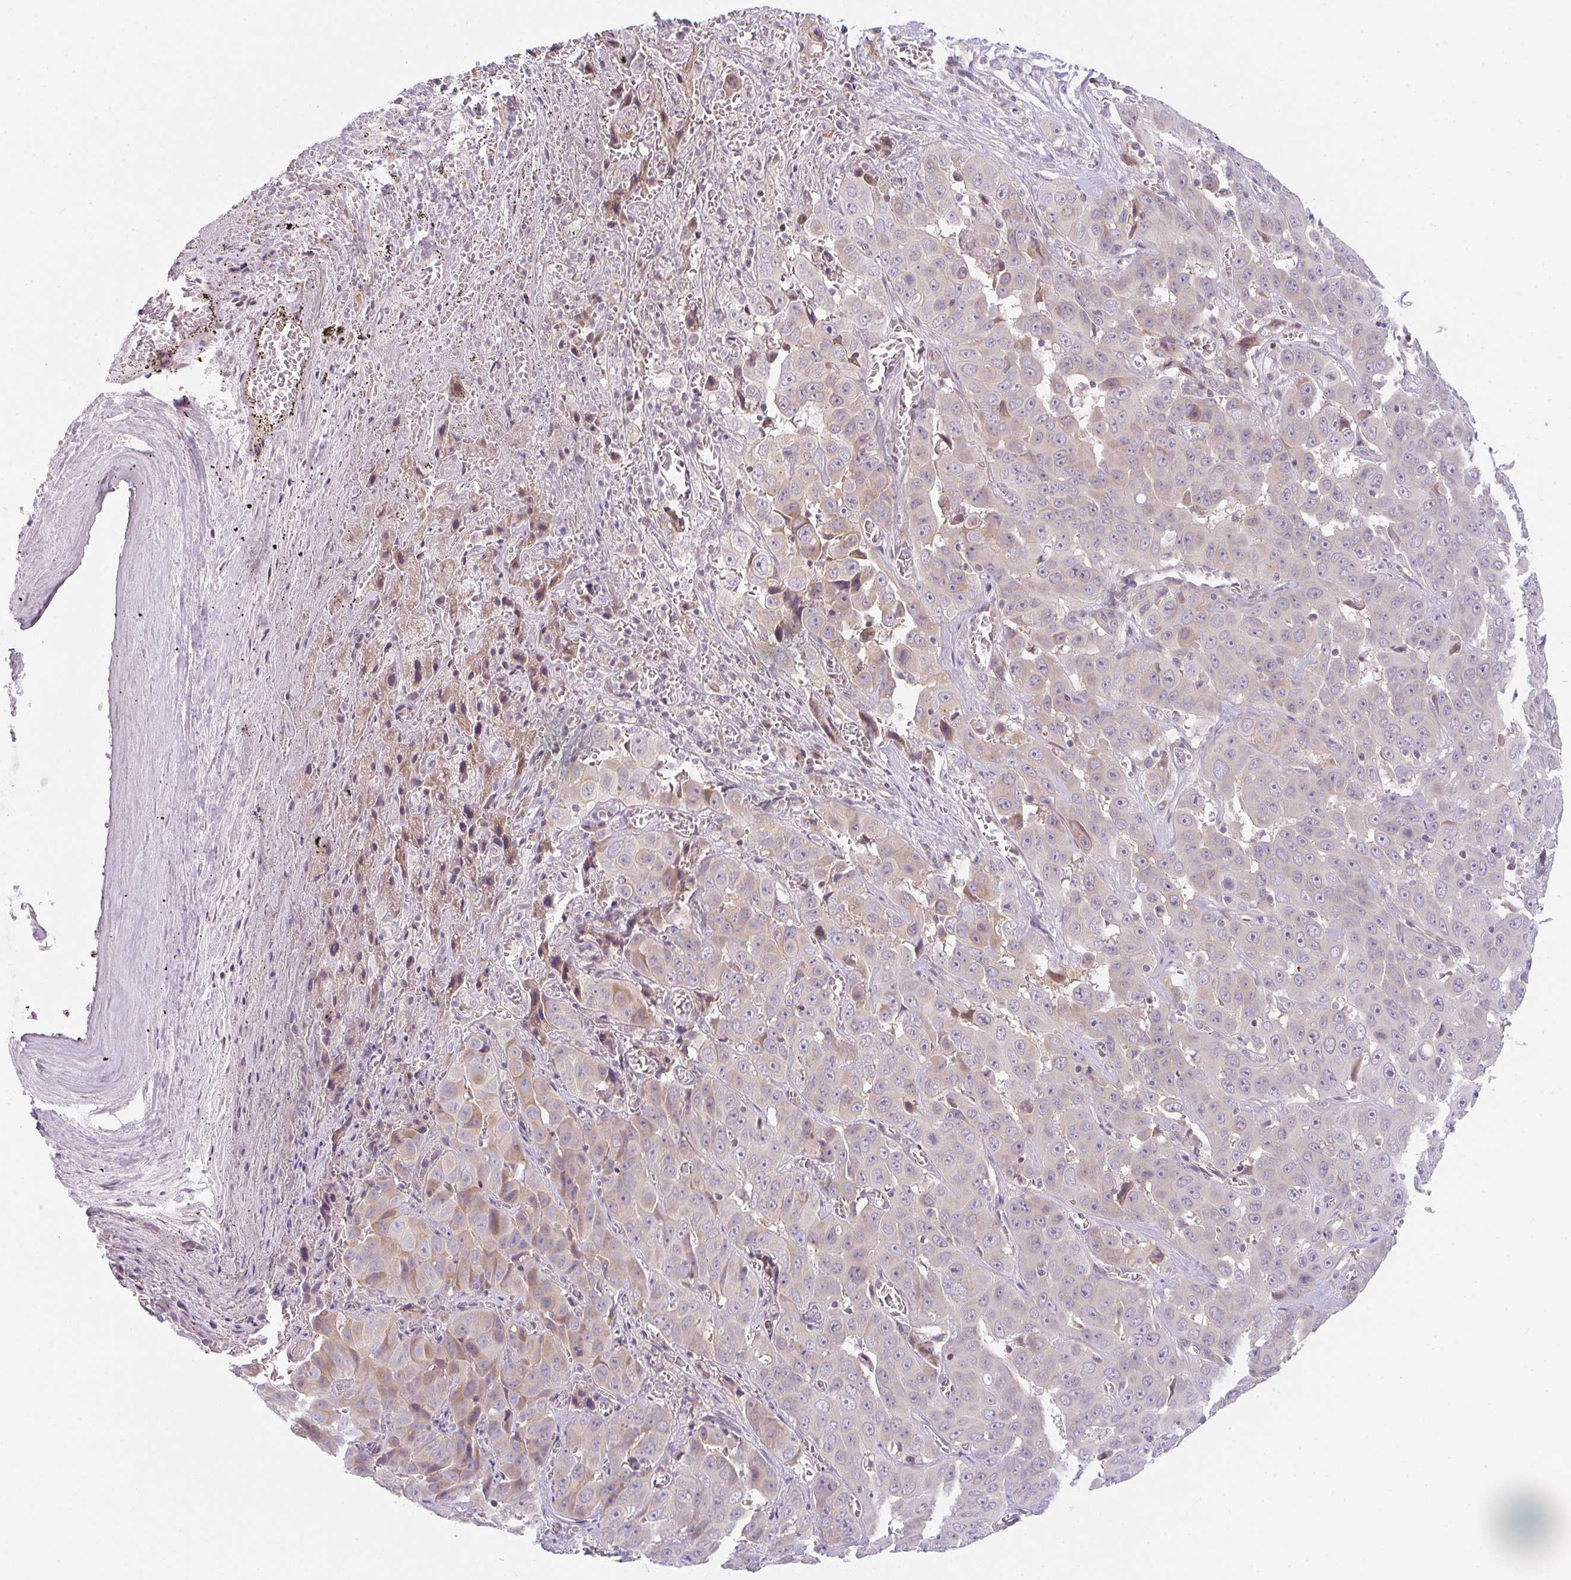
{"staining": {"intensity": "weak", "quantity": "25%-75%", "location": "cytoplasmic/membranous"}, "tissue": "liver cancer", "cell_type": "Tumor cells", "image_type": "cancer", "snomed": [{"axis": "morphology", "description": "Cholangiocarcinoma"}, {"axis": "topography", "description": "Liver"}], "caption": "A low amount of weak cytoplasmic/membranous positivity is identified in about 25%-75% of tumor cells in liver cholangiocarcinoma tissue. The protein of interest is shown in brown color, while the nuclei are stained blue.", "gene": "TMEM237", "patient": {"sex": "female", "age": 52}}